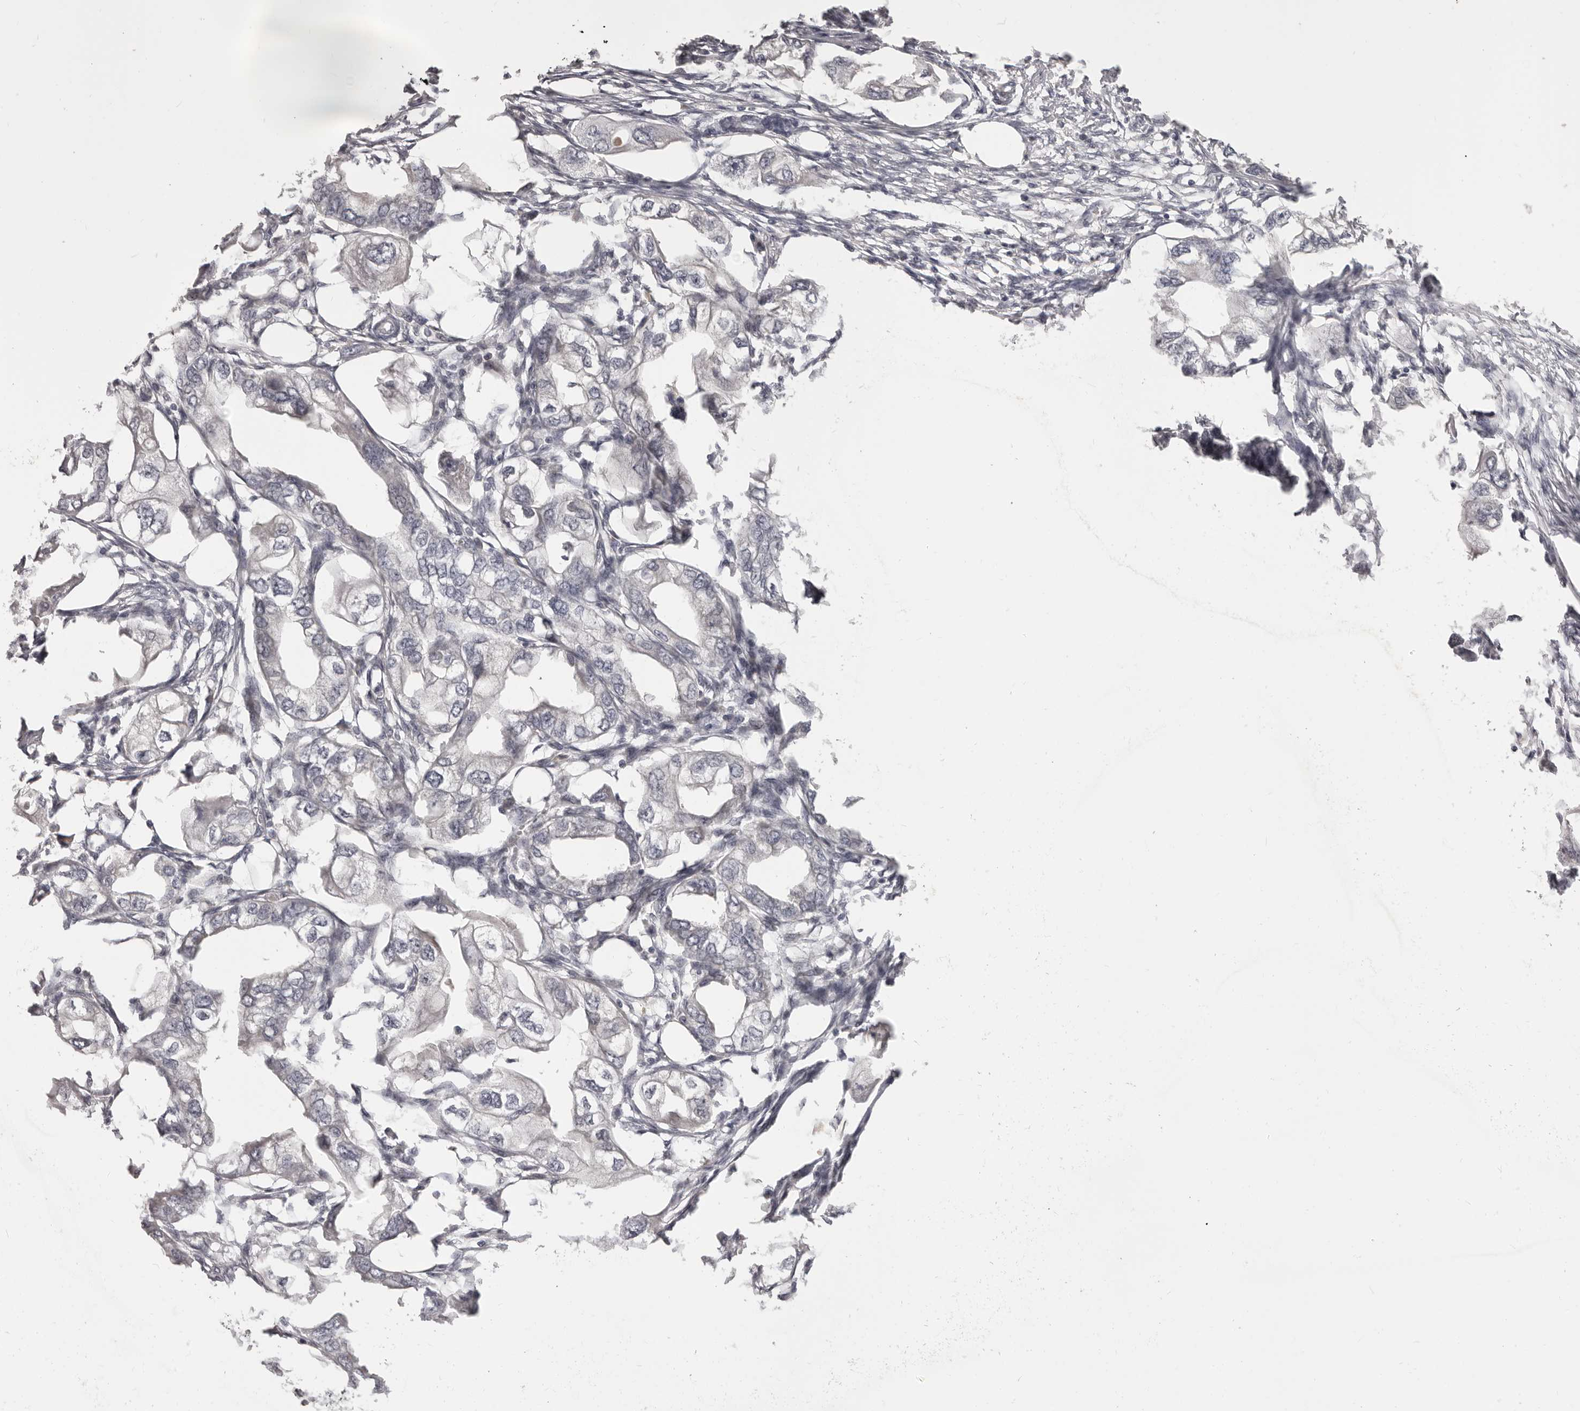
{"staining": {"intensity": "negative", "quantity": "none", "location": "none"}, "tissue": "endometrial cancer", "cell_type": "Tumor cells", "image_type": "cancer", "snomed": [{"axis": "morphology", "description": "Adenocarcinoma, NOS"}, {"axis": "morphology", "description": "Adenocarcinoma, metastatic, NOS"}, {"axis": "topography", "description": "Adipose tissue"}, {"axis": "topography", "description": "Endometrium"}], "caption": "A histopathology image of human endometrial cancer is negative for staining in tumor cells.", "gene": "OTUD3", "patient": {"sex": "female", "age": 67}}